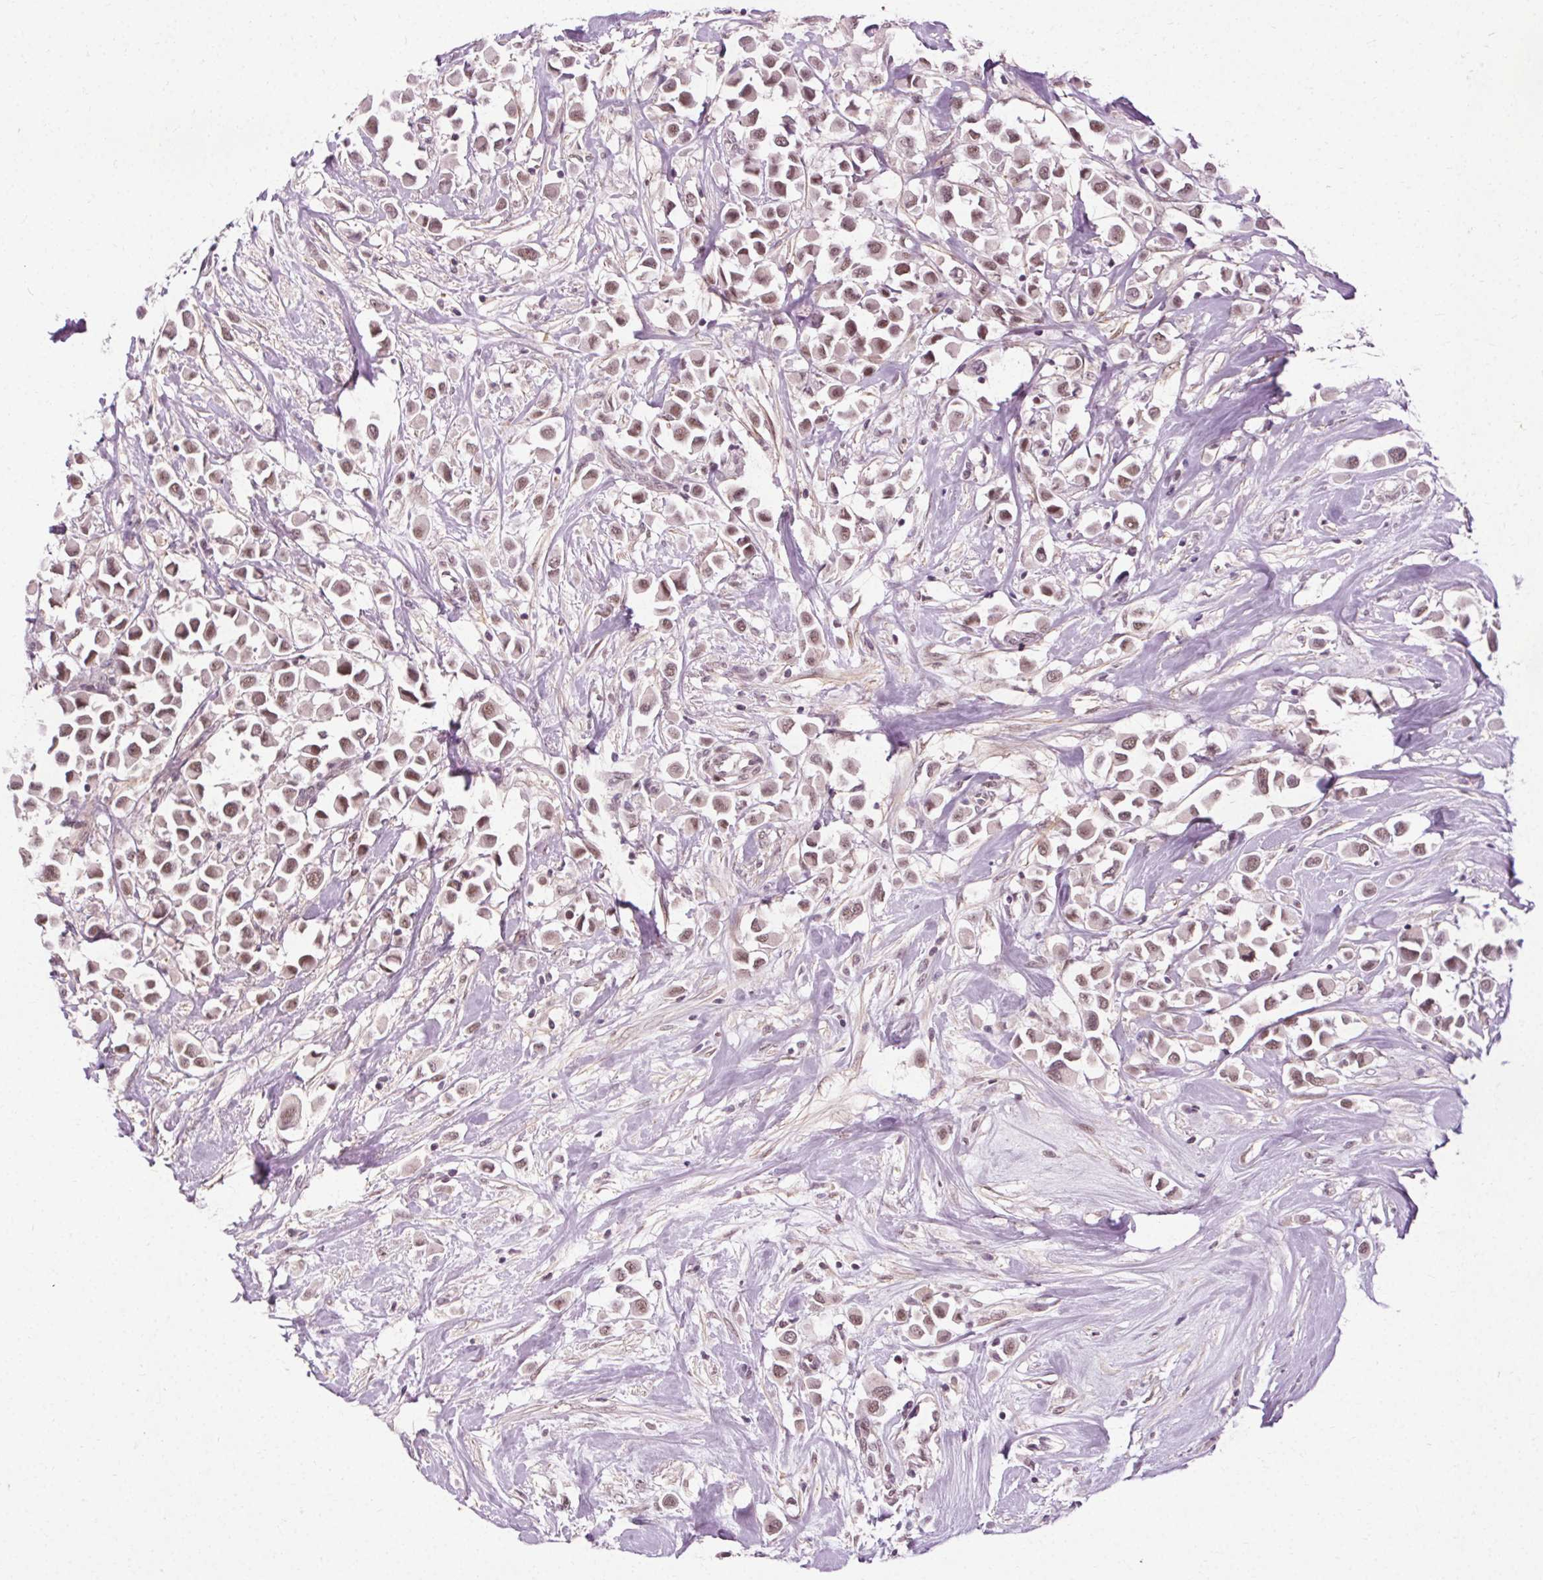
{"staining": {"intensity": "moderate", "quantity": ">75%", "location": "nuclear"}, "tissue": "breast cancer", "cell_type": "Tumor cells", "image_type": "cancer", "snomed": [{"axis": "morphology", "description": "Duct carcinoma"}, {"axis": "topography", "description": "Breast"}], "caption": "Human breast cancer (invasive ductal carcinoma) stained with a brown dye reveals moderate nuclear positive expression in about >75% of tumor cells.", "gene": "MED6", "patient": {"sex": "female", "age": 61}}